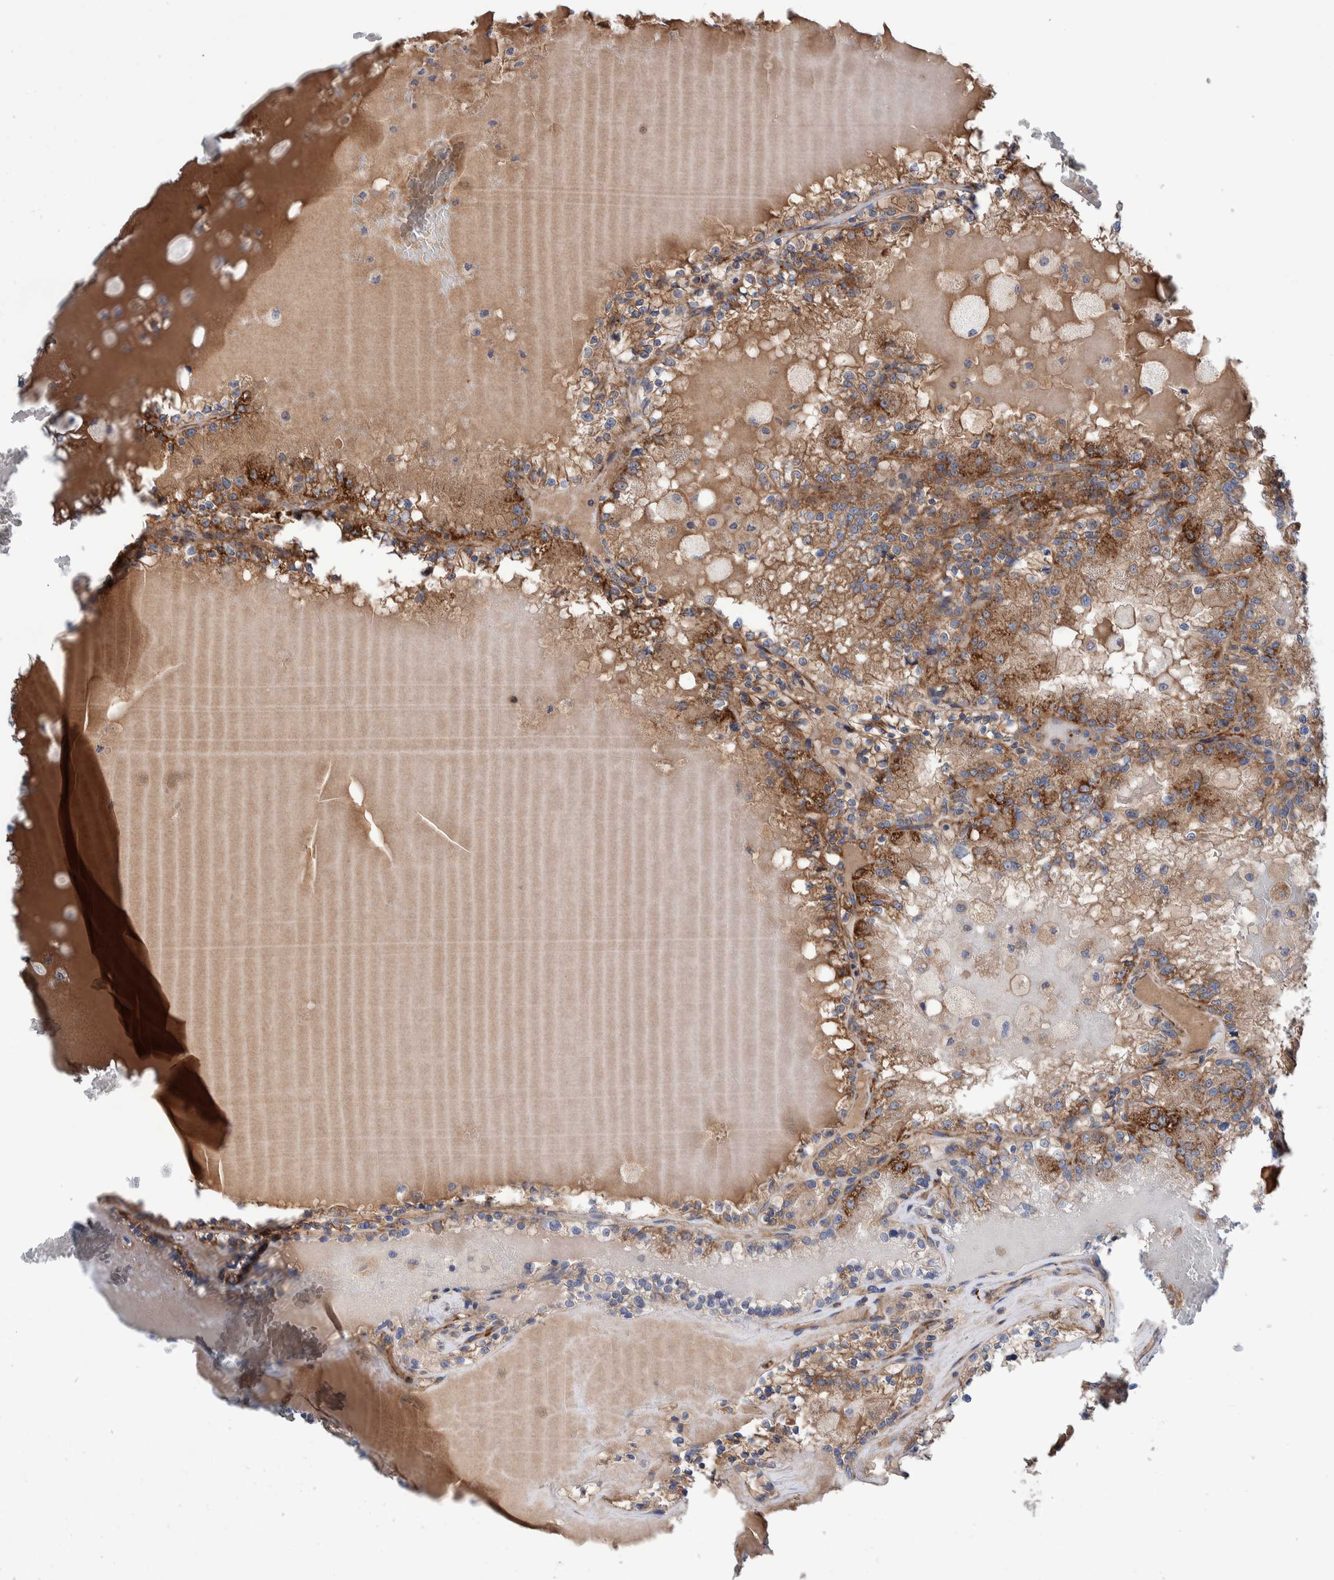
{"staining": {"intensity": "moderate", "quantity": "25%-75%", "location": "cytoplasmic/membranous"}, "tissue": "renal cancer", "cell_type": "Tumor cells", "image_type": "cancer", "snomed": [{"axis": "morphology", "description": "Adenocarcinoma, NOS"}, {"axis": "topography", "description": "Kidney"}], "caption": "Tumor cells display medium levels of moderate cytoplasmic/membranous staining in about 25%-75% of cells in renal cancer.", "gene": "SLC25A10", "patient": {"sex": "female", "age": 56}}